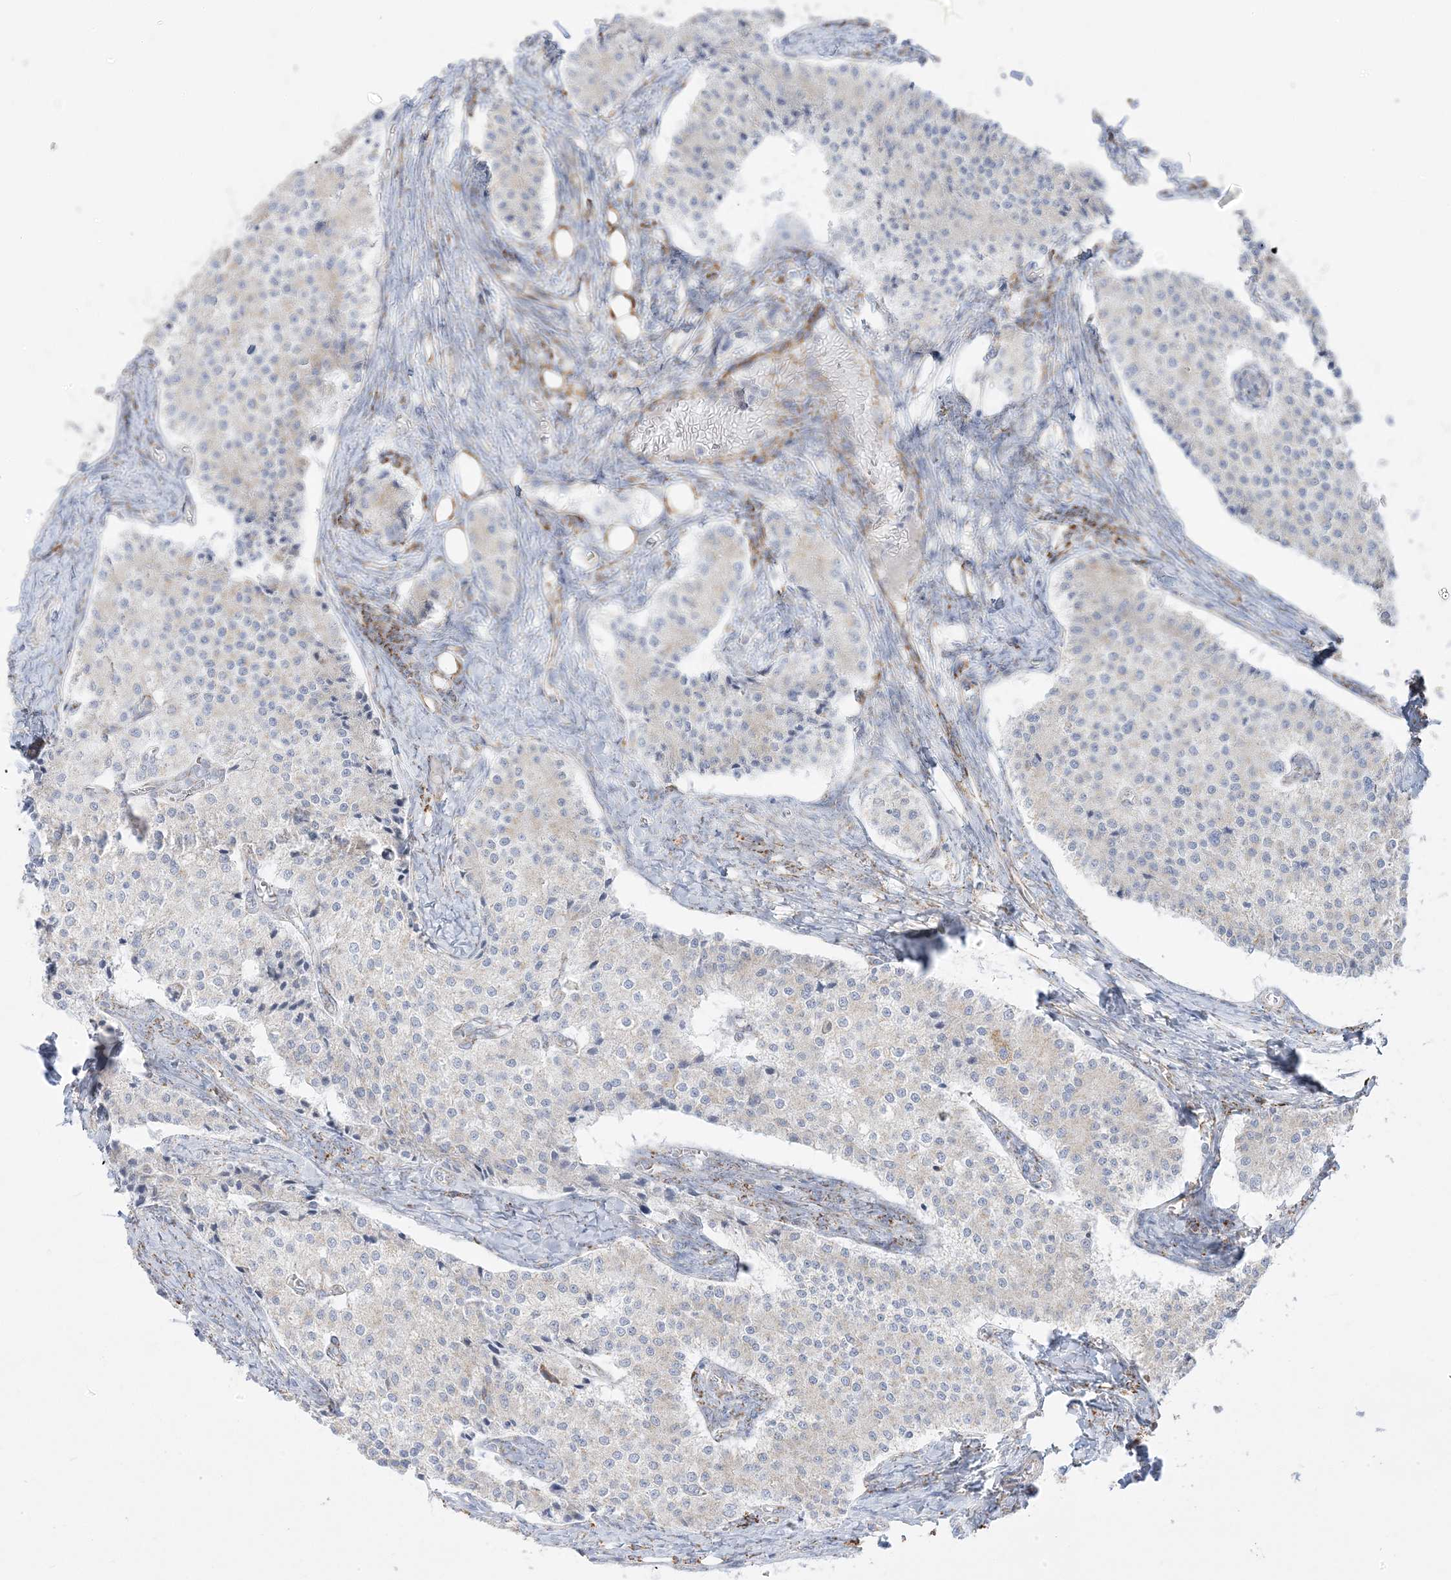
{"staining": {"intensity": "negative", "quantity": "none", "location": "none"}, "tissue": "carcinoid", "cell_type": "Tumor cells", "image_type": "cancer", "snomed": [{"axis": "morphology", "description": "Carcinoid, malignant, NOS"}, {"axis": "topography", "description": "Colon"}], "caption": "Carcinoid (malignant) was stained to show a protein in brown. There is no significant expression in tumor cells. (DAB immunohistochemistry visualized using brightfield microscopy, high magnification).", "gene": "PCCB", "patient": {"sex": "female", "age": 52}}